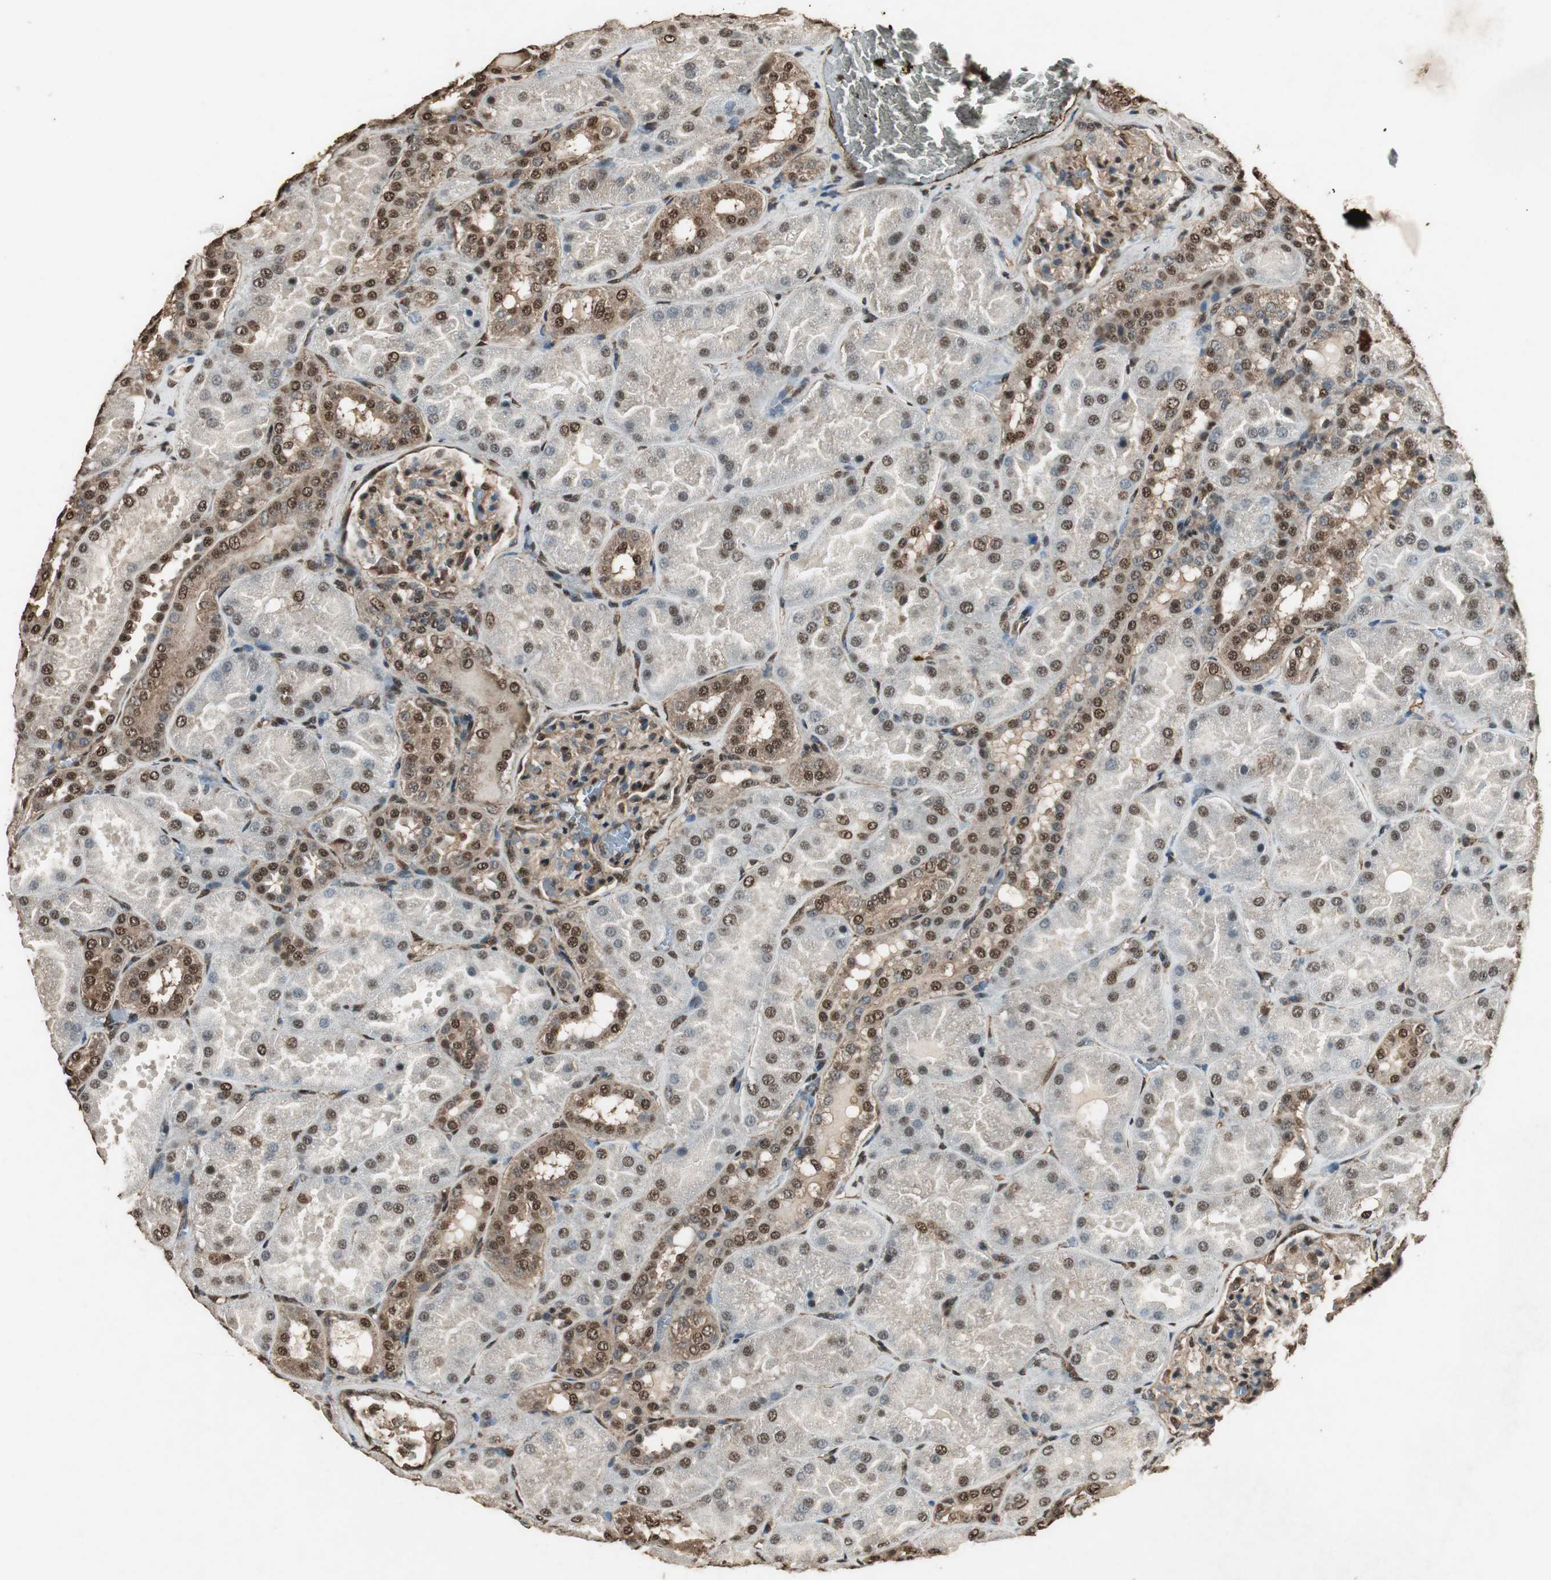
{"staining": {"intensity": "moderate", "quantity": ">75%", "location": "cytoplasmic/membranous,nuclear"}, "tissue": "kidney", "cell_type": "Cells in glomeruli", "image_type": "normal", "snomed": [{"axis": "morphology", "description": "Normal tissue, NOS"}, {"axis": "topography", "description": "Kidney"}], "caption": "An IHC micrograph of unremarkable tissue is shown. Protein staining in brown highlights moderate cytoplasmic/membranous,nuclear positivity in kidney within cells in glomeruli.", "gene": "PPP1R13B", "patient": {"sex": "male", "age": 28}}